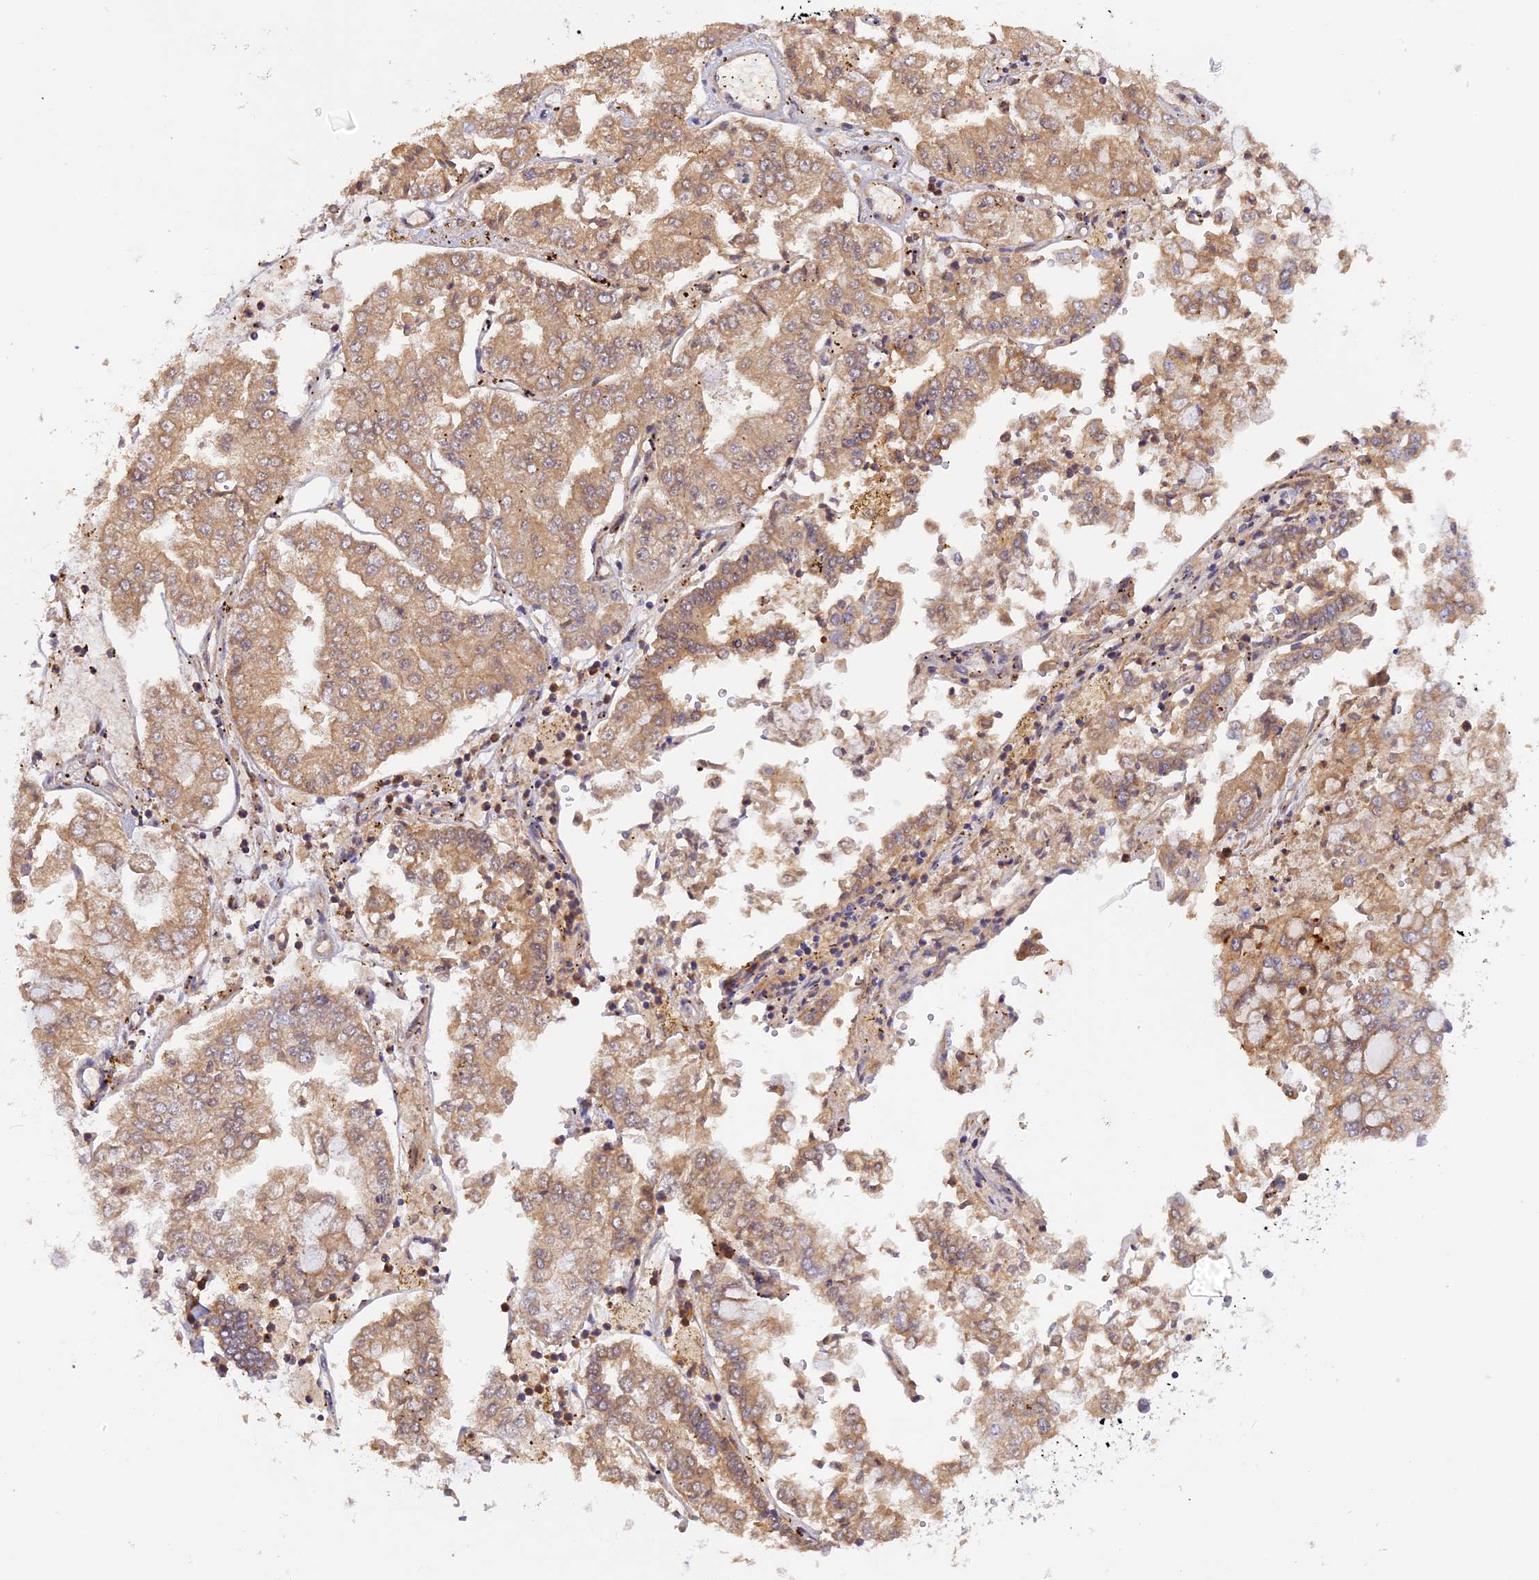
{"staining": {"intensity": "moderate", "quantity": "25%-75%", "location": "cytoplasmic/membranous"}, "tissue": "stomach cancer", "cell_type": "Tumor cells", "image_type": "cancer", "snomed": [{"axis": "morphology", "description": "Adenocarcinoma, NOS"}, {"axis": "topography", "description": "Stomach"}], "caption": "Tumor cells exhibit medium levels of moderate cytoplasmic/membranous expression in approximately 25%-75% of cells in human stomach cancer.", "gene": "ZNF436", "patient": {"sex": "male", "age": 76}}